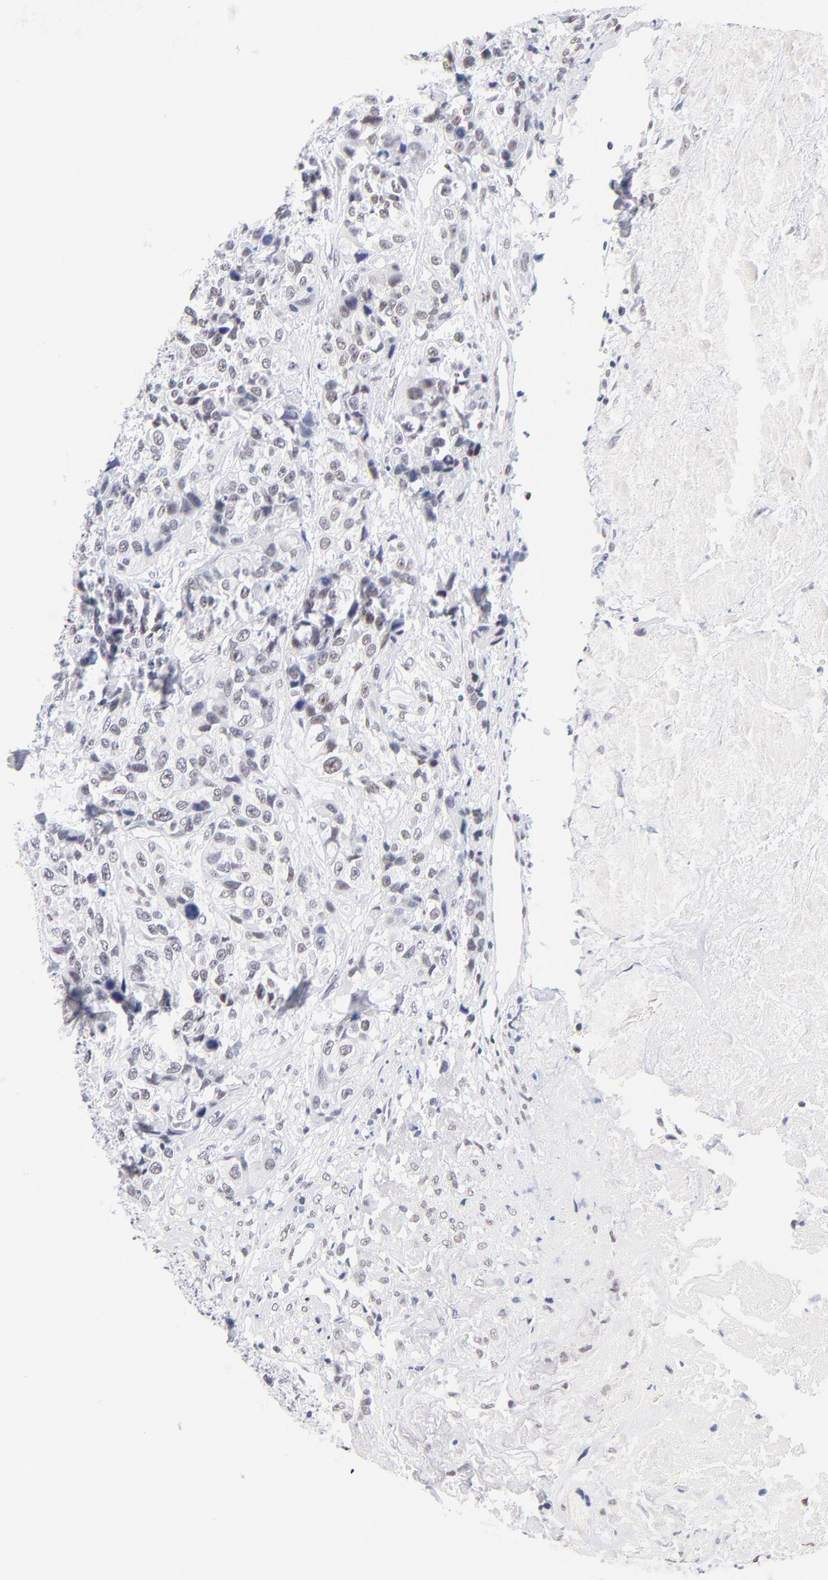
{"staining": {"intensity": "negative", "quantity": "none", "location": "none"}, "tissue": "urothelial cancer", "cell_type": "Tumor cells", "image_type": "cancer", "snomed": [{"axis": "morphology", "description": "Urothelial carcinoma, High grade"}, {"axis": "topography", "description": "Urinary bladder"}], "caption": "The immunohistochemistry photomicrograph has no significant staining in tumor cells of urothelial cancer tissue.", "gene": "ZNF74", "patient": {"sex": "female", "age": 81}}